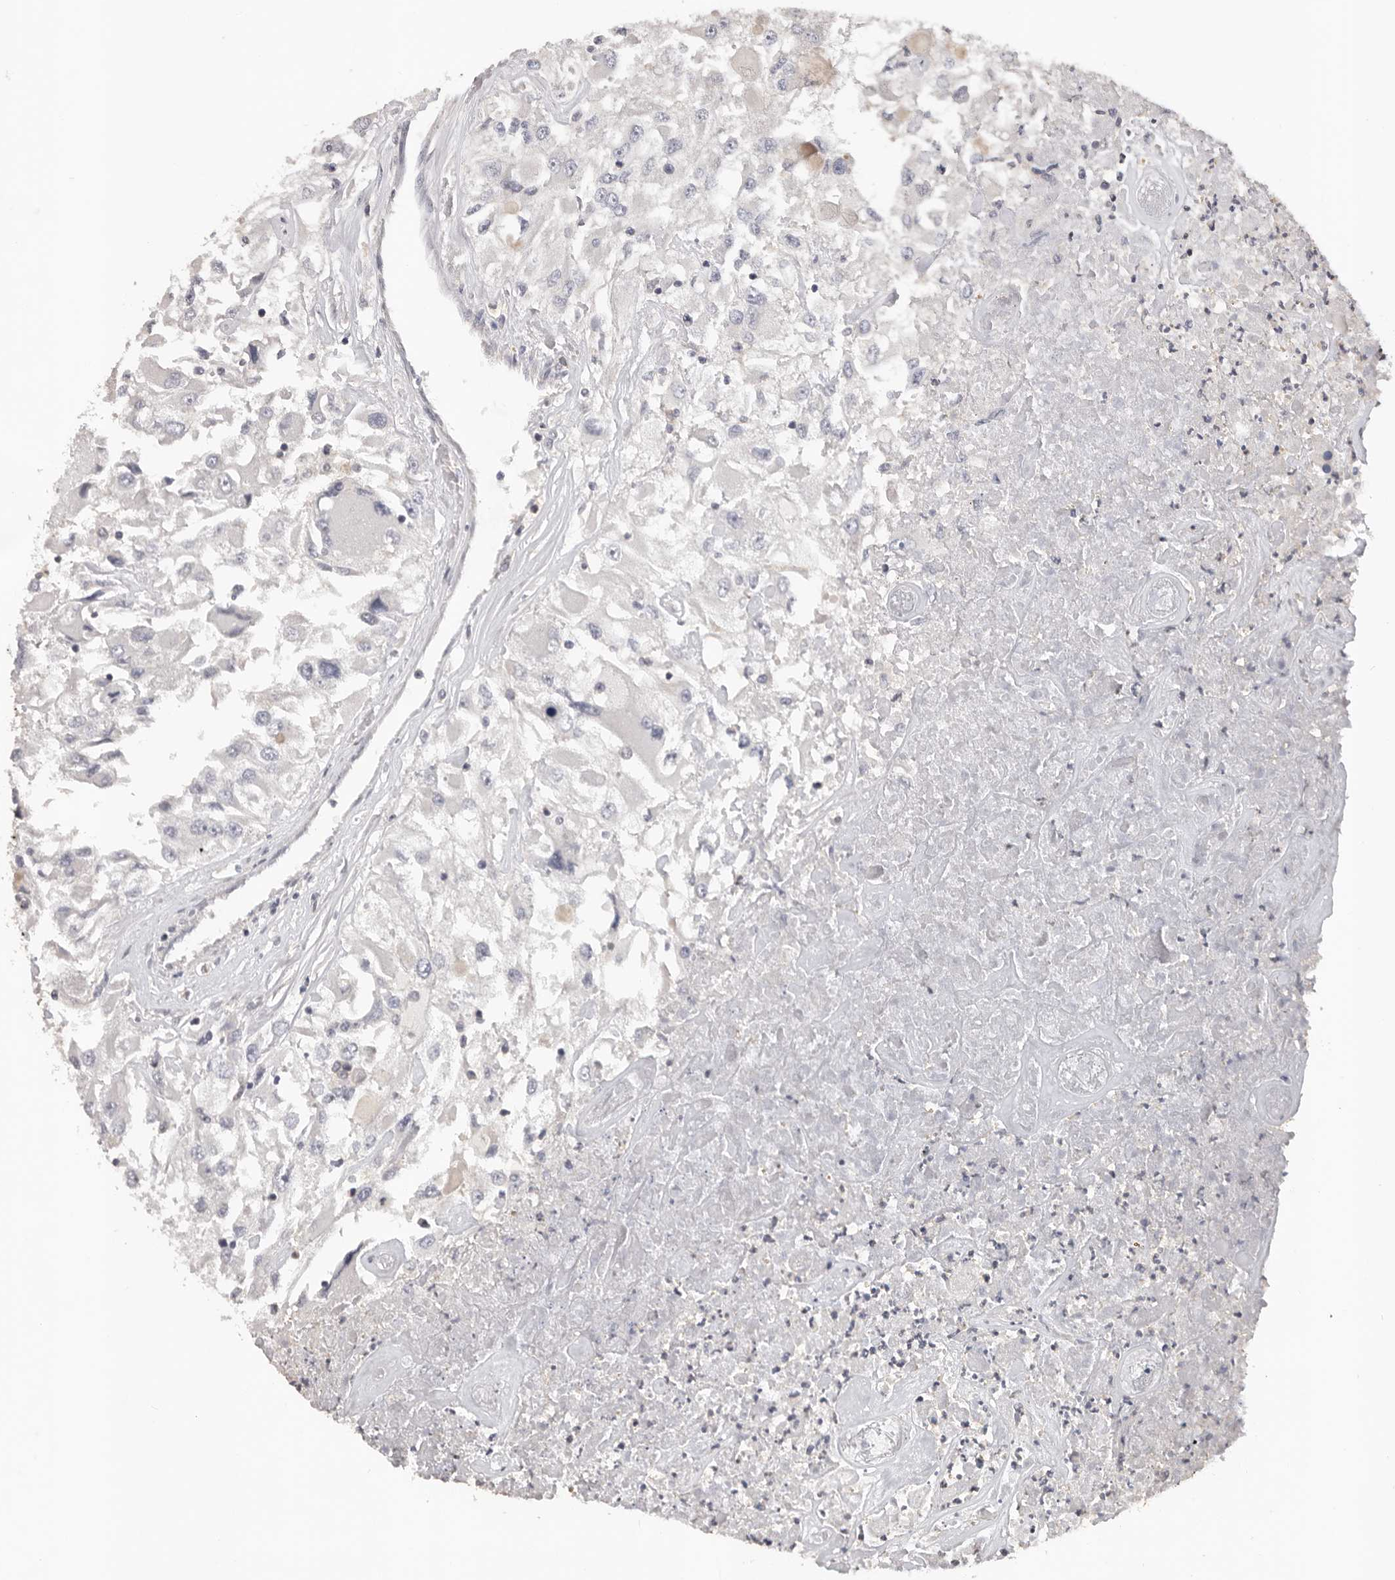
{"staining": {"intensity": "negative", "quantity": "none", "location": "none"}, "tissue": "renal cancer", "cell_type": "Tumor cells", "image_type": "cancer", "snomed": [{"axis": "morphology", "description": "Adenocarcinoma, NOS"}, {"axis": "topography", "description": "Kidney"}], "caption": "Renal adenocarcinoma was stained to show a protein in brown. There is no significant staining in tumor cells.", "gene": "WDTC1", "patient": {"sex": "female", "age": 52}}